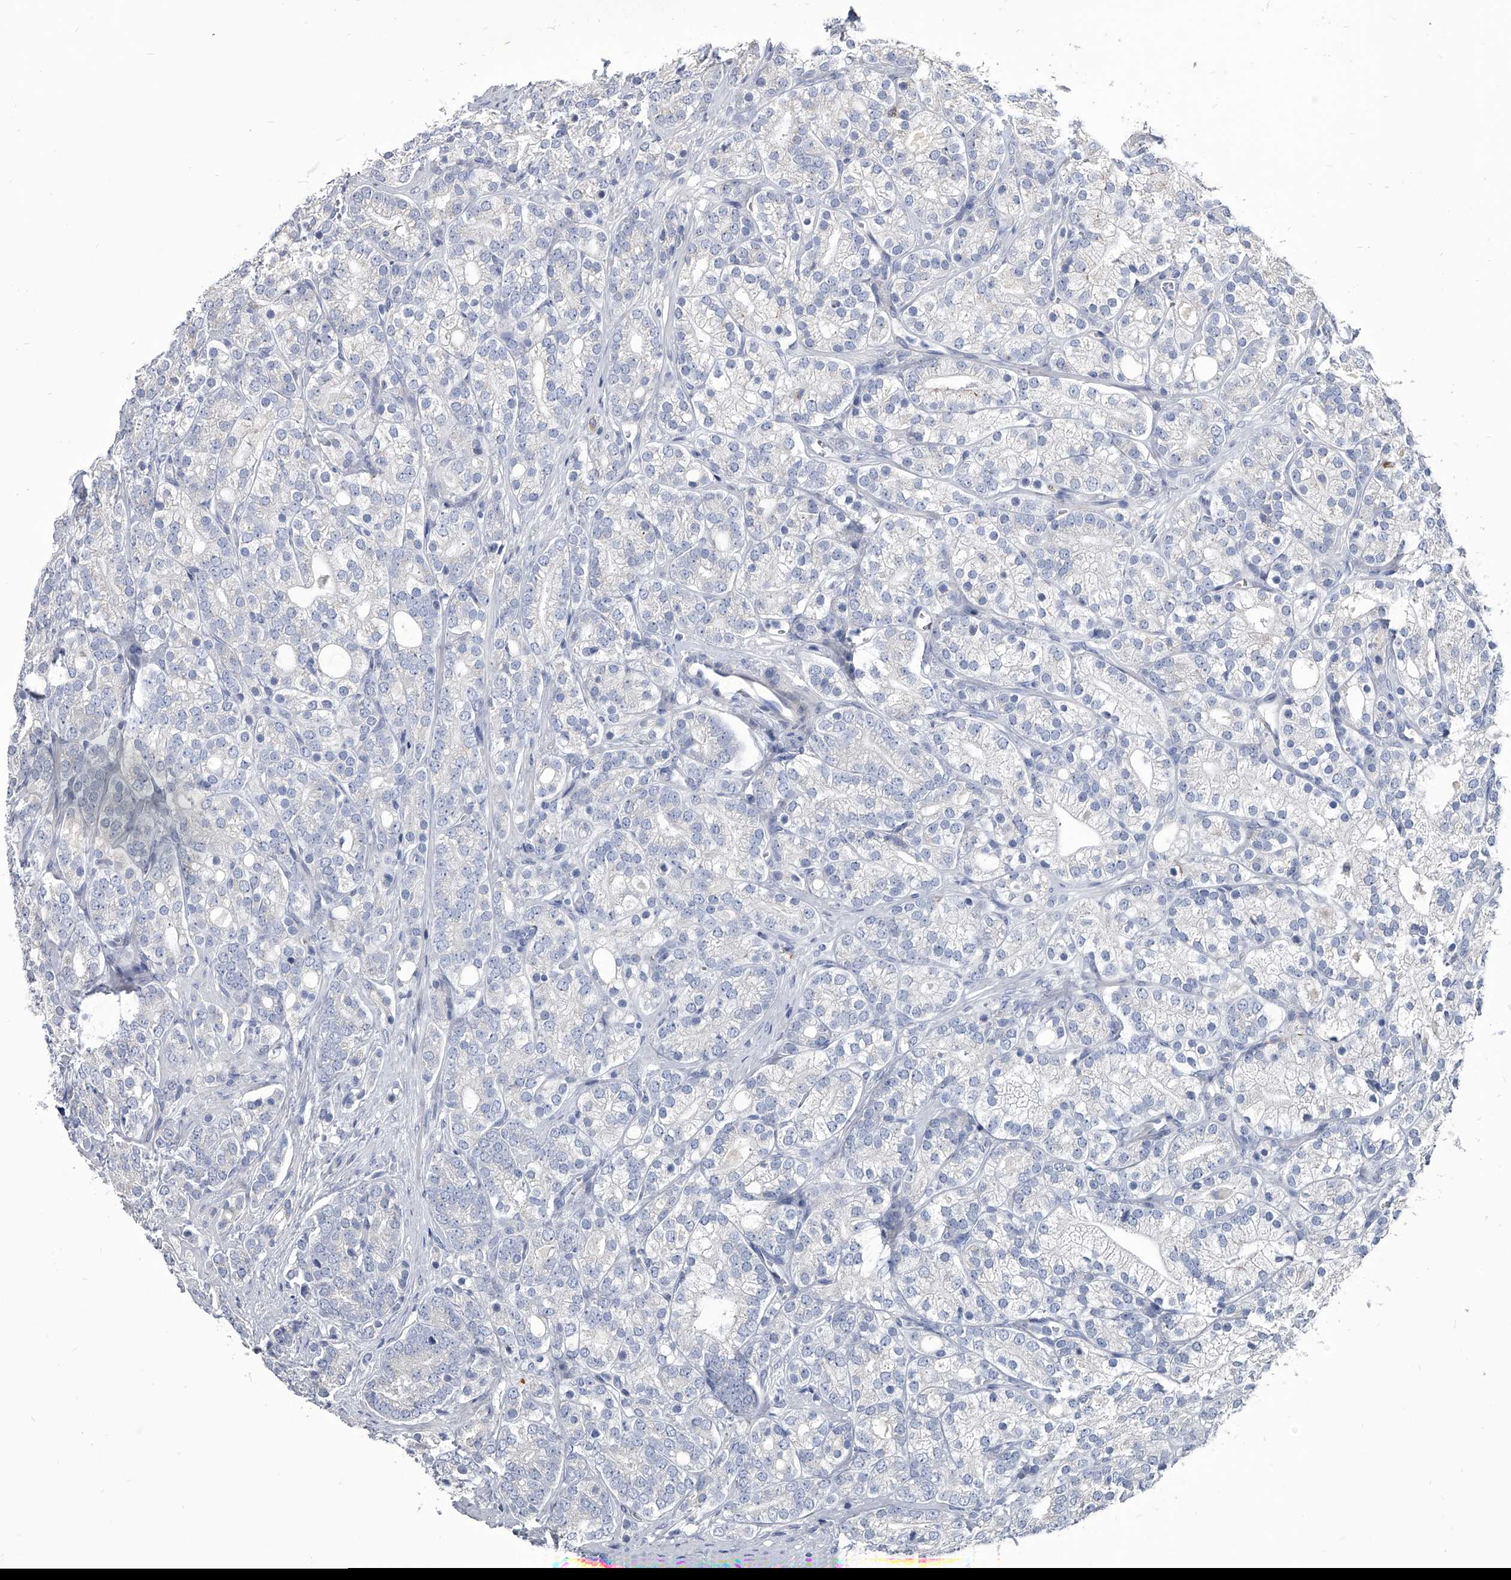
{"staining": {"intensity": "negative", "quantity": "none", "location": "none"}, "tissue": "prostate cancer", "cell_type": "Tumor cells", "image_type": "cancer", "snomed": [{"axis": "morphology", "description": "Adenocarcinoma, High grade"}, {"axis": "topography", "description": "Prostate"}], "caption": "A photomicrograph of prostate cancer stained for a protein shows no brown staining in tumor cells.", "gene": "SPP1", "patient": {"sex": "male", "age": 57}}